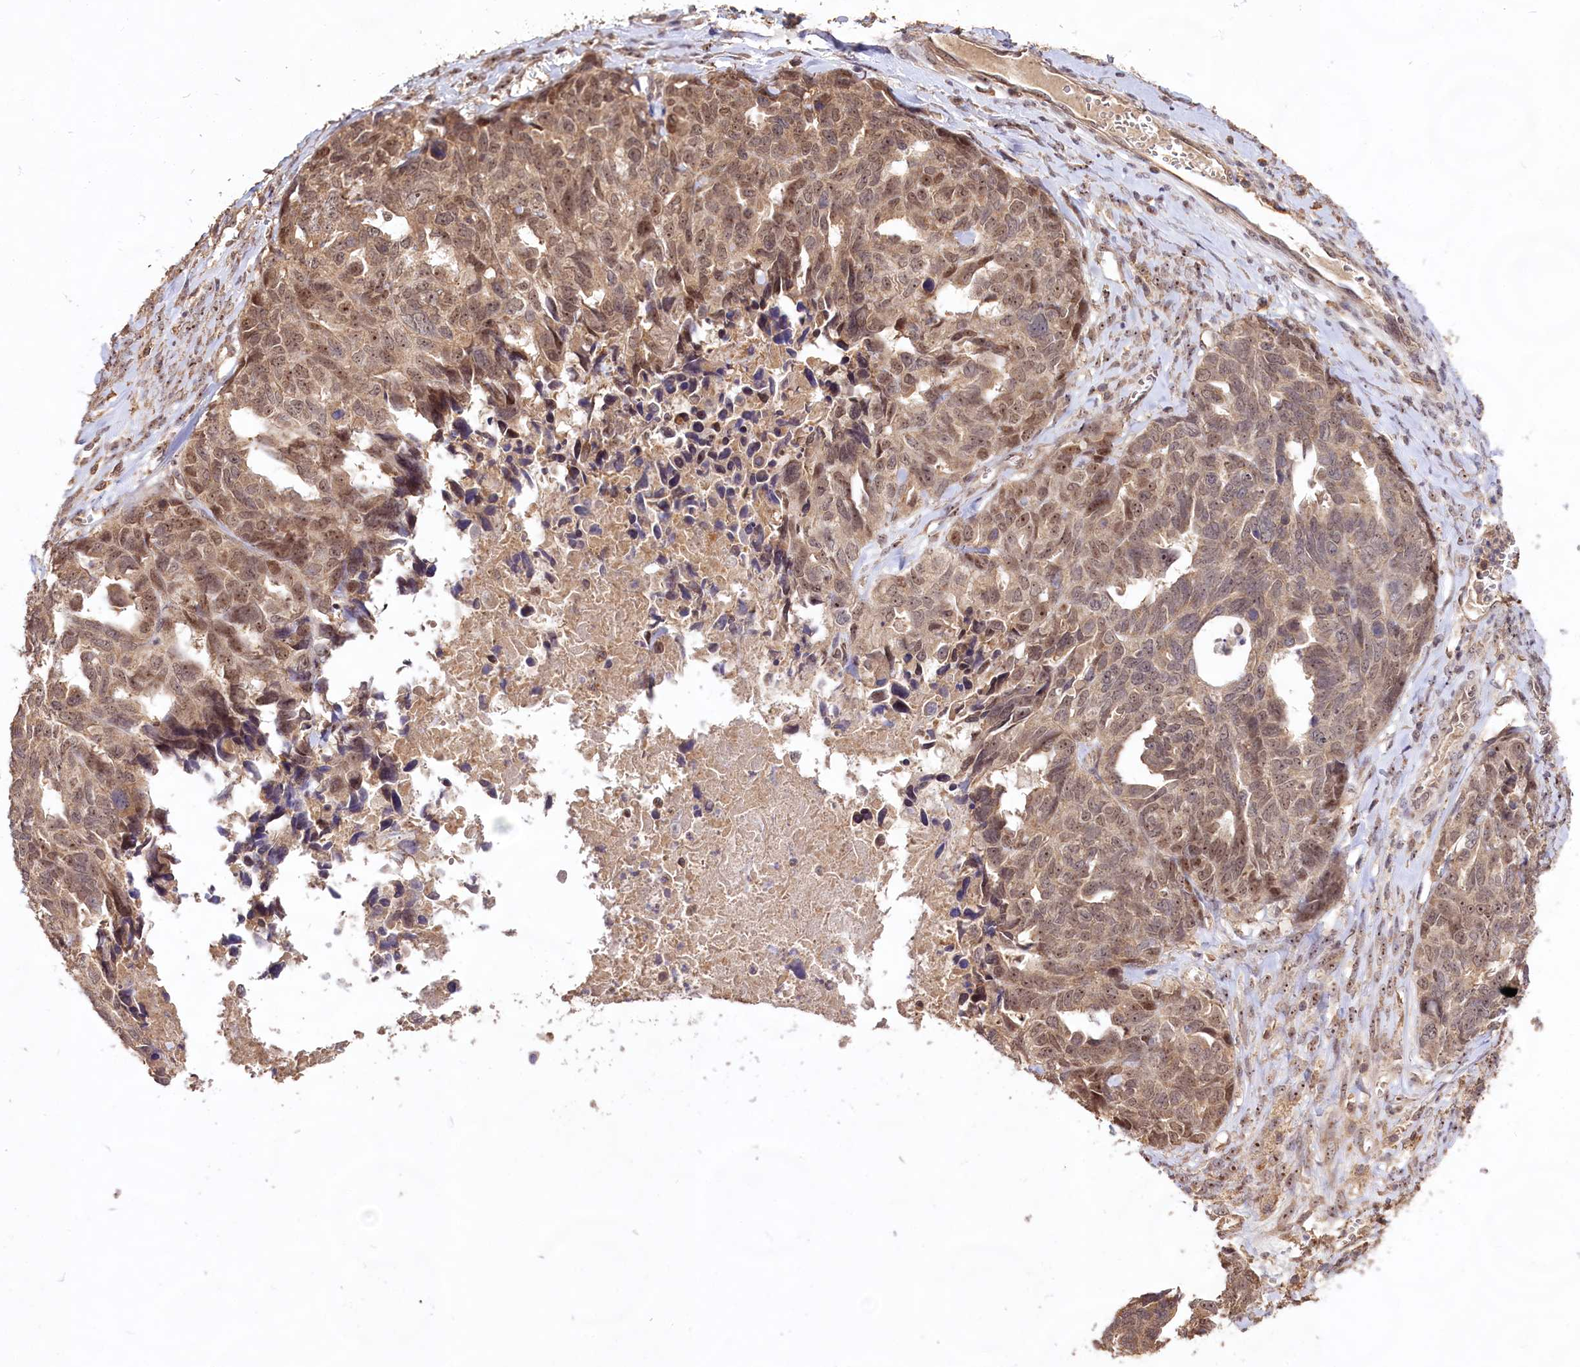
{"staining": {"intensity": "moderate", "quantity": ">75%", "location": "cytoplasmic/membranous,nuclear"}, "tissue": "ovarian cancer", "cell_type": "Tumor cells", "image_type": "cancer", "snomed": [{"axis": "morphology", "description": "Cystadenocarcinoma, serous, NOS"}, {"axis": "topography", "description": "Ovary"}], "caption": "Protein analysis of ovarian cancer (serous cystadenocarcinoma) tissue shows moderate cytoplasmic/membranous and nuclear staining in approximately >75% of tumor cells.", "gene": "RRP8", "patient": {"sex": "female", "age": 79}}